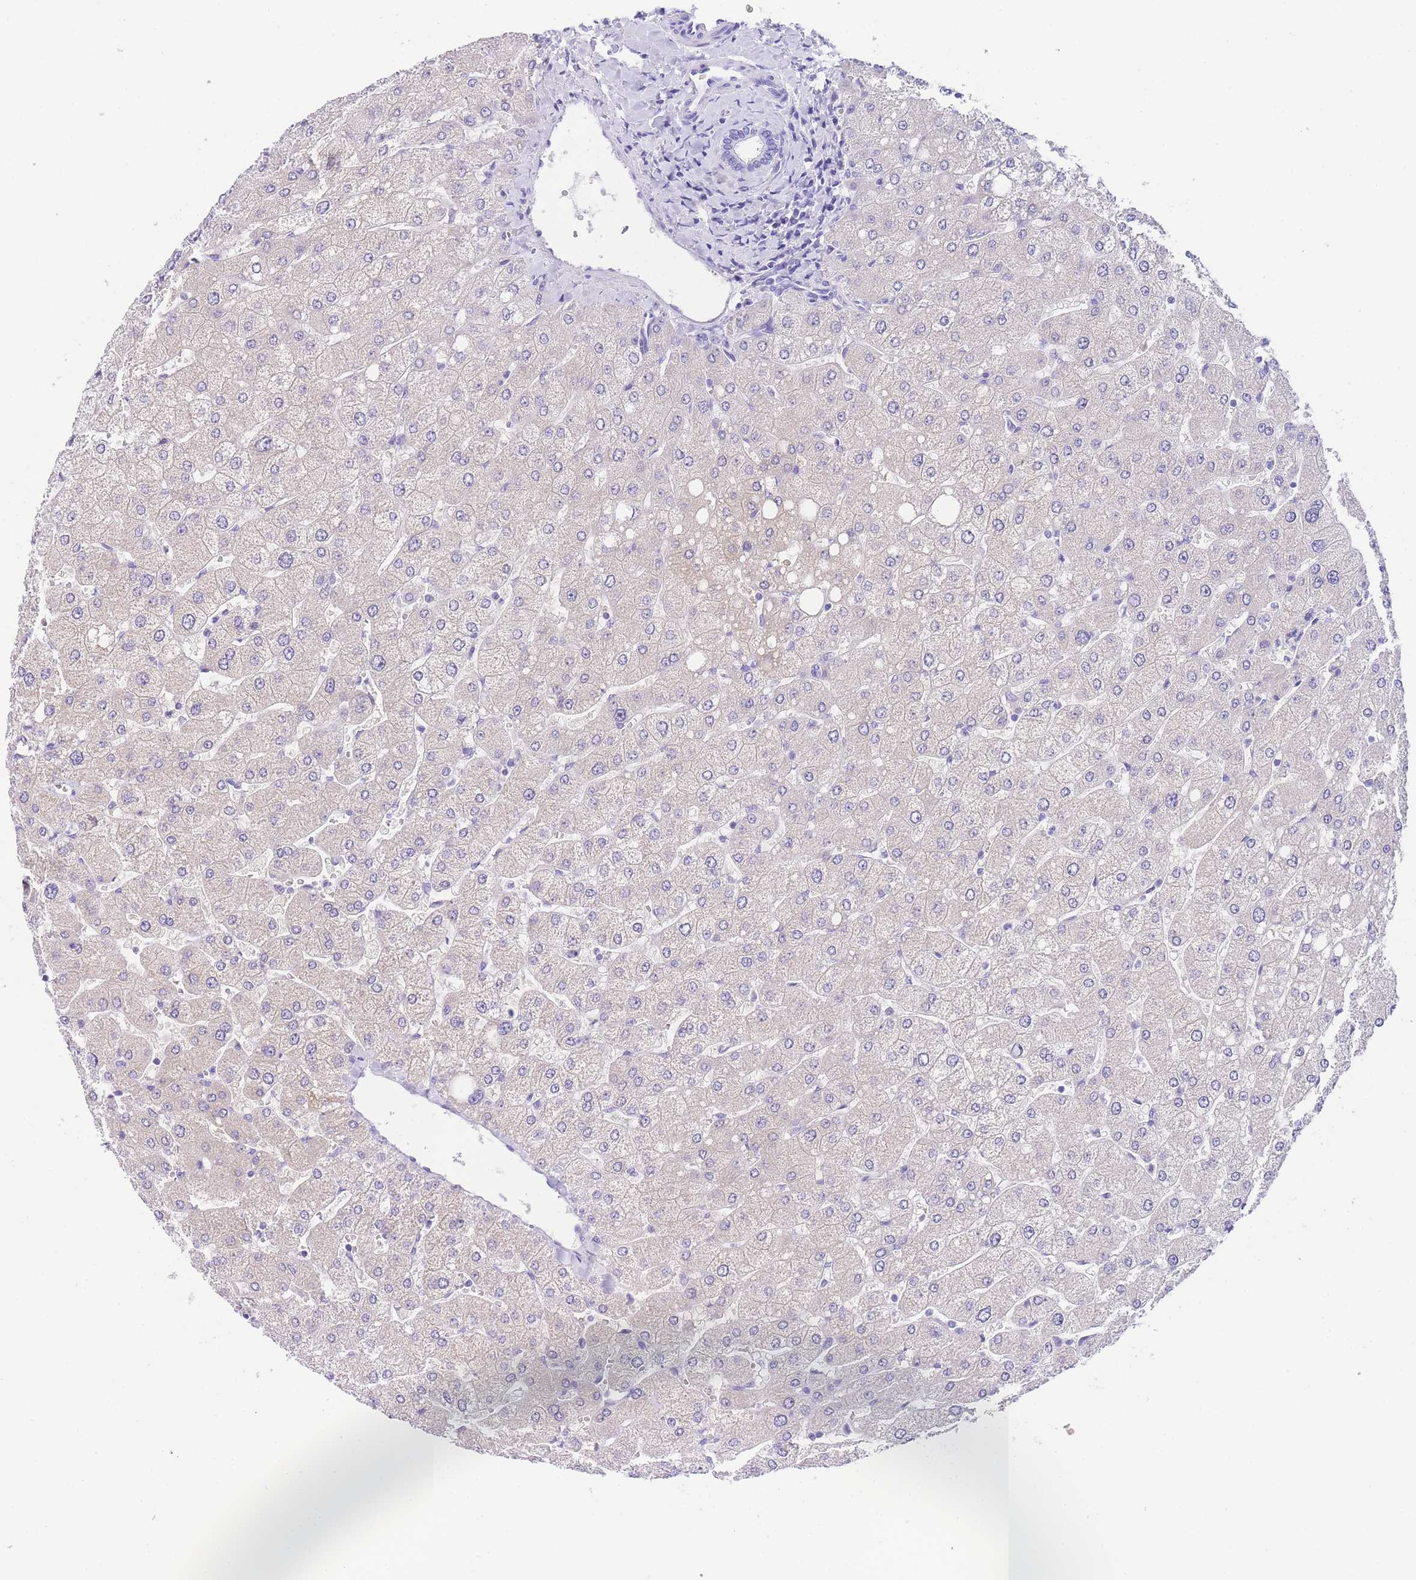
{"staining": {"intensity": "negative", "quantity": "none", "location": "none"}, "tissue": "liver", "cell_type": "Cholangiocytes", "image_type": "normal", "snomed": [{"axis": "morphology", "description": "Normal tissue, NOS"}, {"axis": "topography", "description": "Liver"}], "caption": "Immunohistochemistry (IHC) photomicrograph of benign liver stained for a protein (brown), which demonstrates no staining in cholangiocytes. Nuclei are stained in blue.", "gene": "NKD2", "patient": {"sex": "male", "age": 55}}